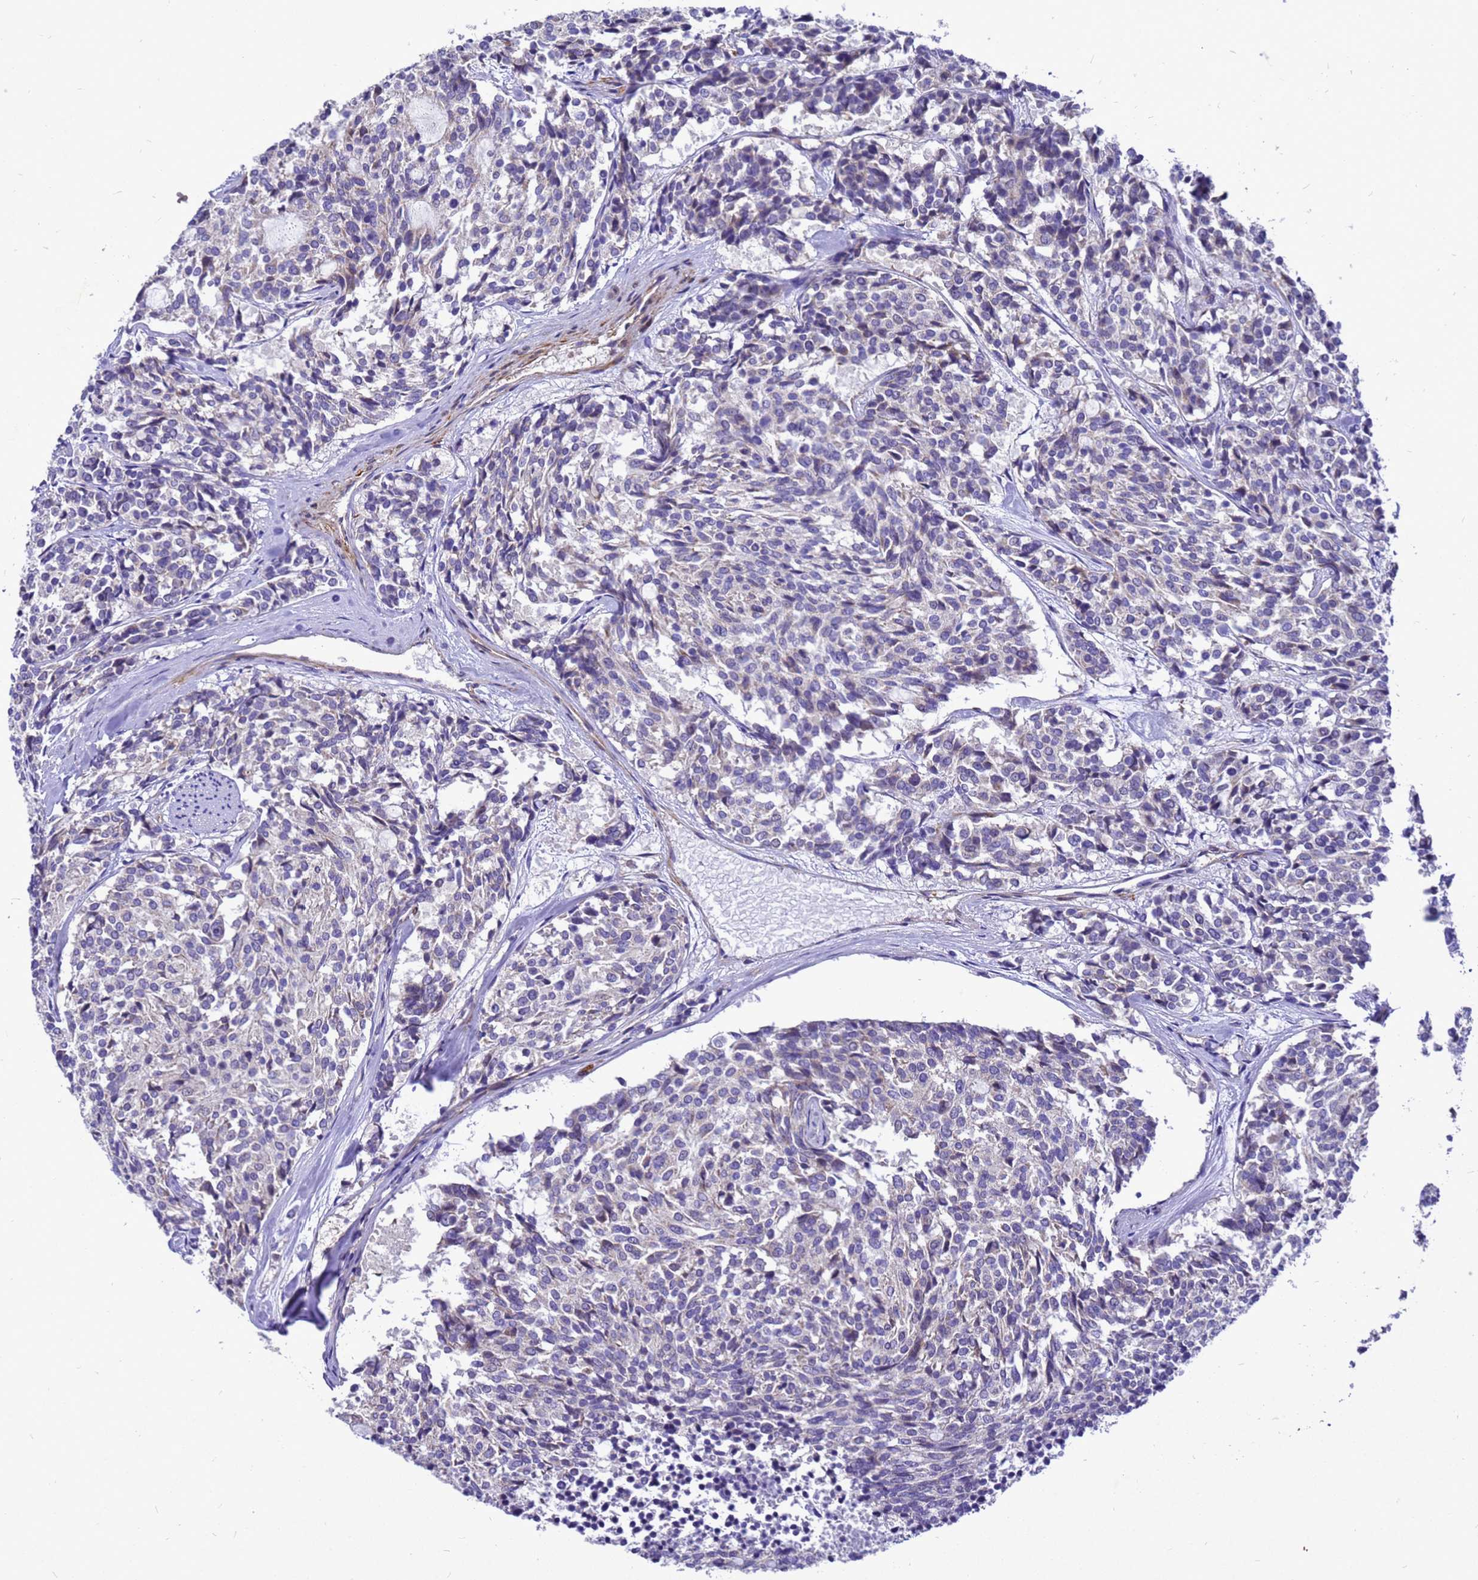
{"staining": {"intensity": "negative", "quantity": "none", "location": "none"}, "tissue": "carcinoid", "cell_type": "Tumor cells", "image_type": "cancer", "snomed": [{"axis": "morphology", "description": "Carcinoid, malignant, NOS"}, {"axis": "topography", "description": "Pancreas"}], "caption": "IHC image of neoplastic tissue: human carcinoid stained with DAB shows no significant protein positivity in tumor cells.", "gene": "POP7", "patient": {"sex": "female", "age": 54}}